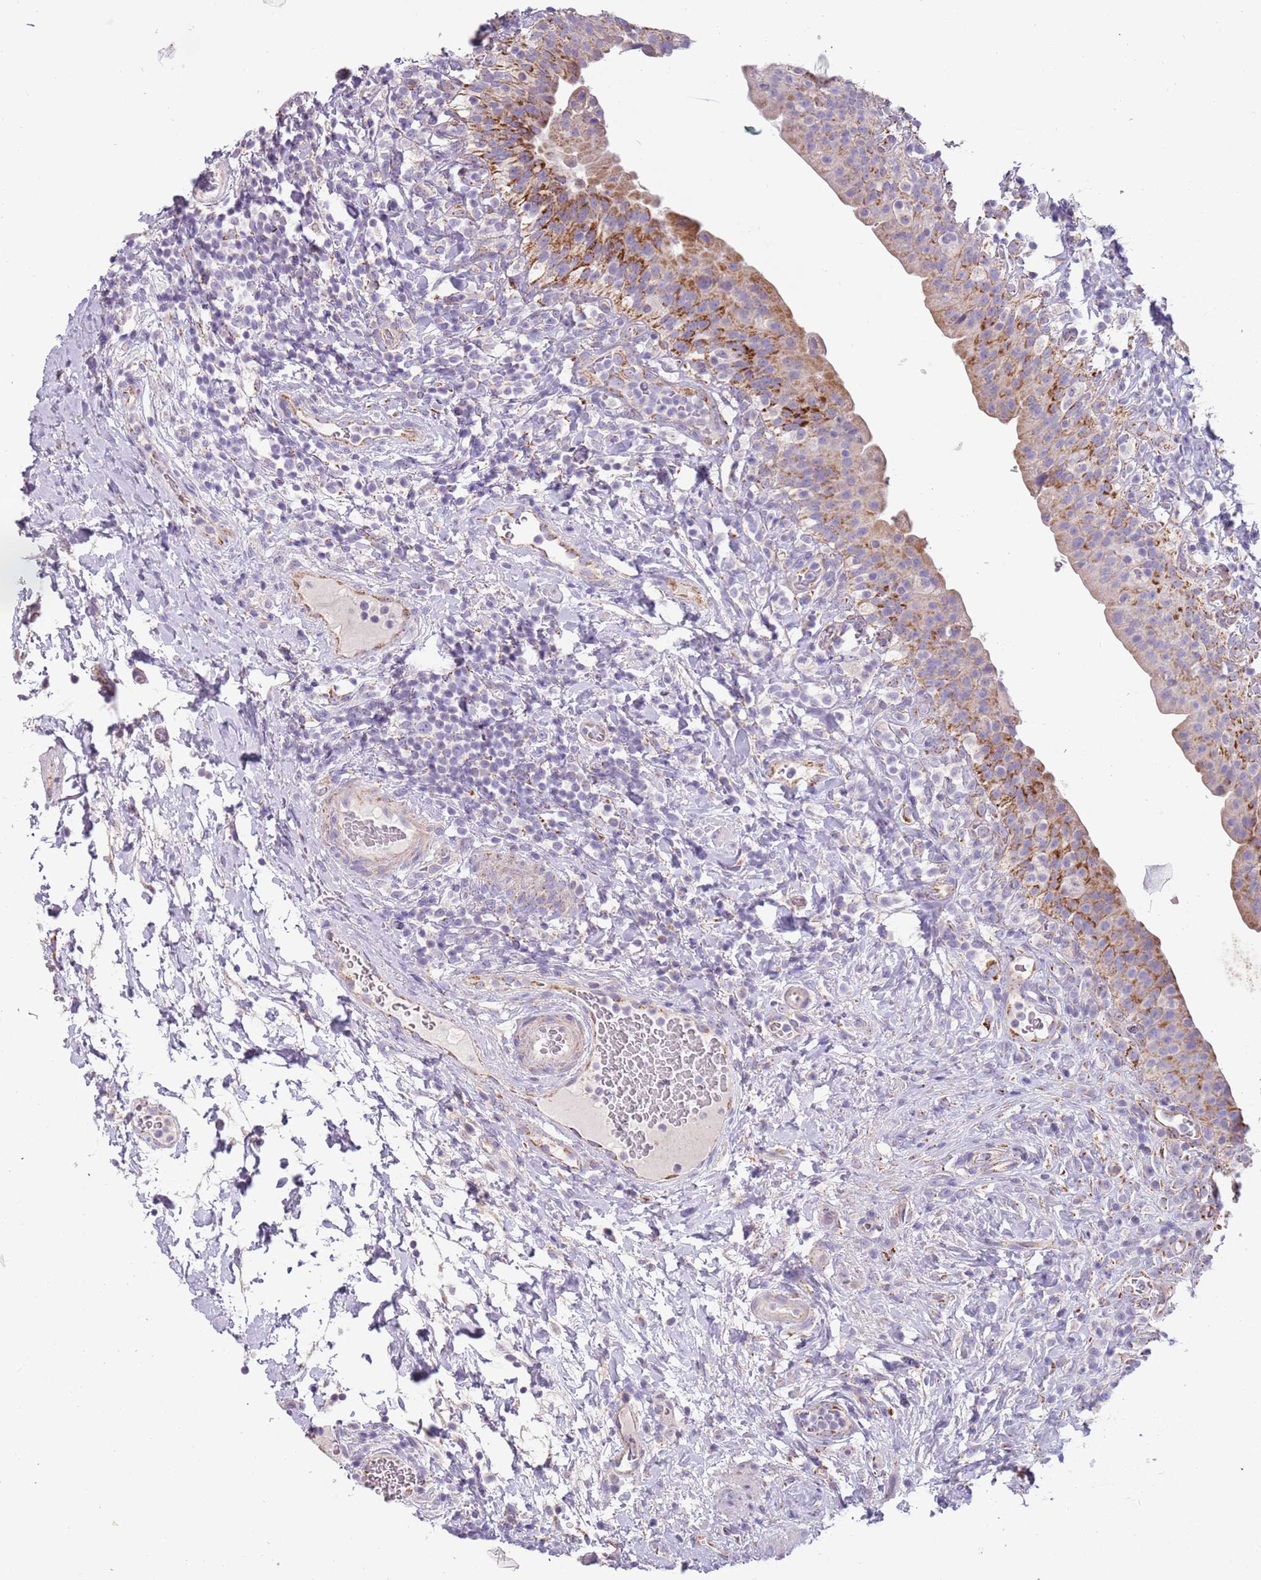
{"staining": {"intensity": "moderate", "quantity": ">75%", "location": "cytoplasmic/membranous"}, "tissue": "urinary bladder", "cell_type": "Urothelial cells", "image_type": "normal", "snomed": [{"axis": "morphology", "description": "Normal tissue, NOS"}, {"axis": "morphology", "description": "Inflammation, NOS"}, {"axis": "topography", "description": "Urinary bladder"}], "caption": "Immunohistochemical staining of benign urinary bladder displays >75% levels of moderate cytoplasmic/membranous protein staining in approximately >75% of urothelial cells. Using DAB (3,3'-diaminobenzidine) (brown) and hematoxylin (blue) stains, captured at high magnification using brightfield microscopy.", "gene": "RNF222", "patient": {"sex": "male", "age": 64}}